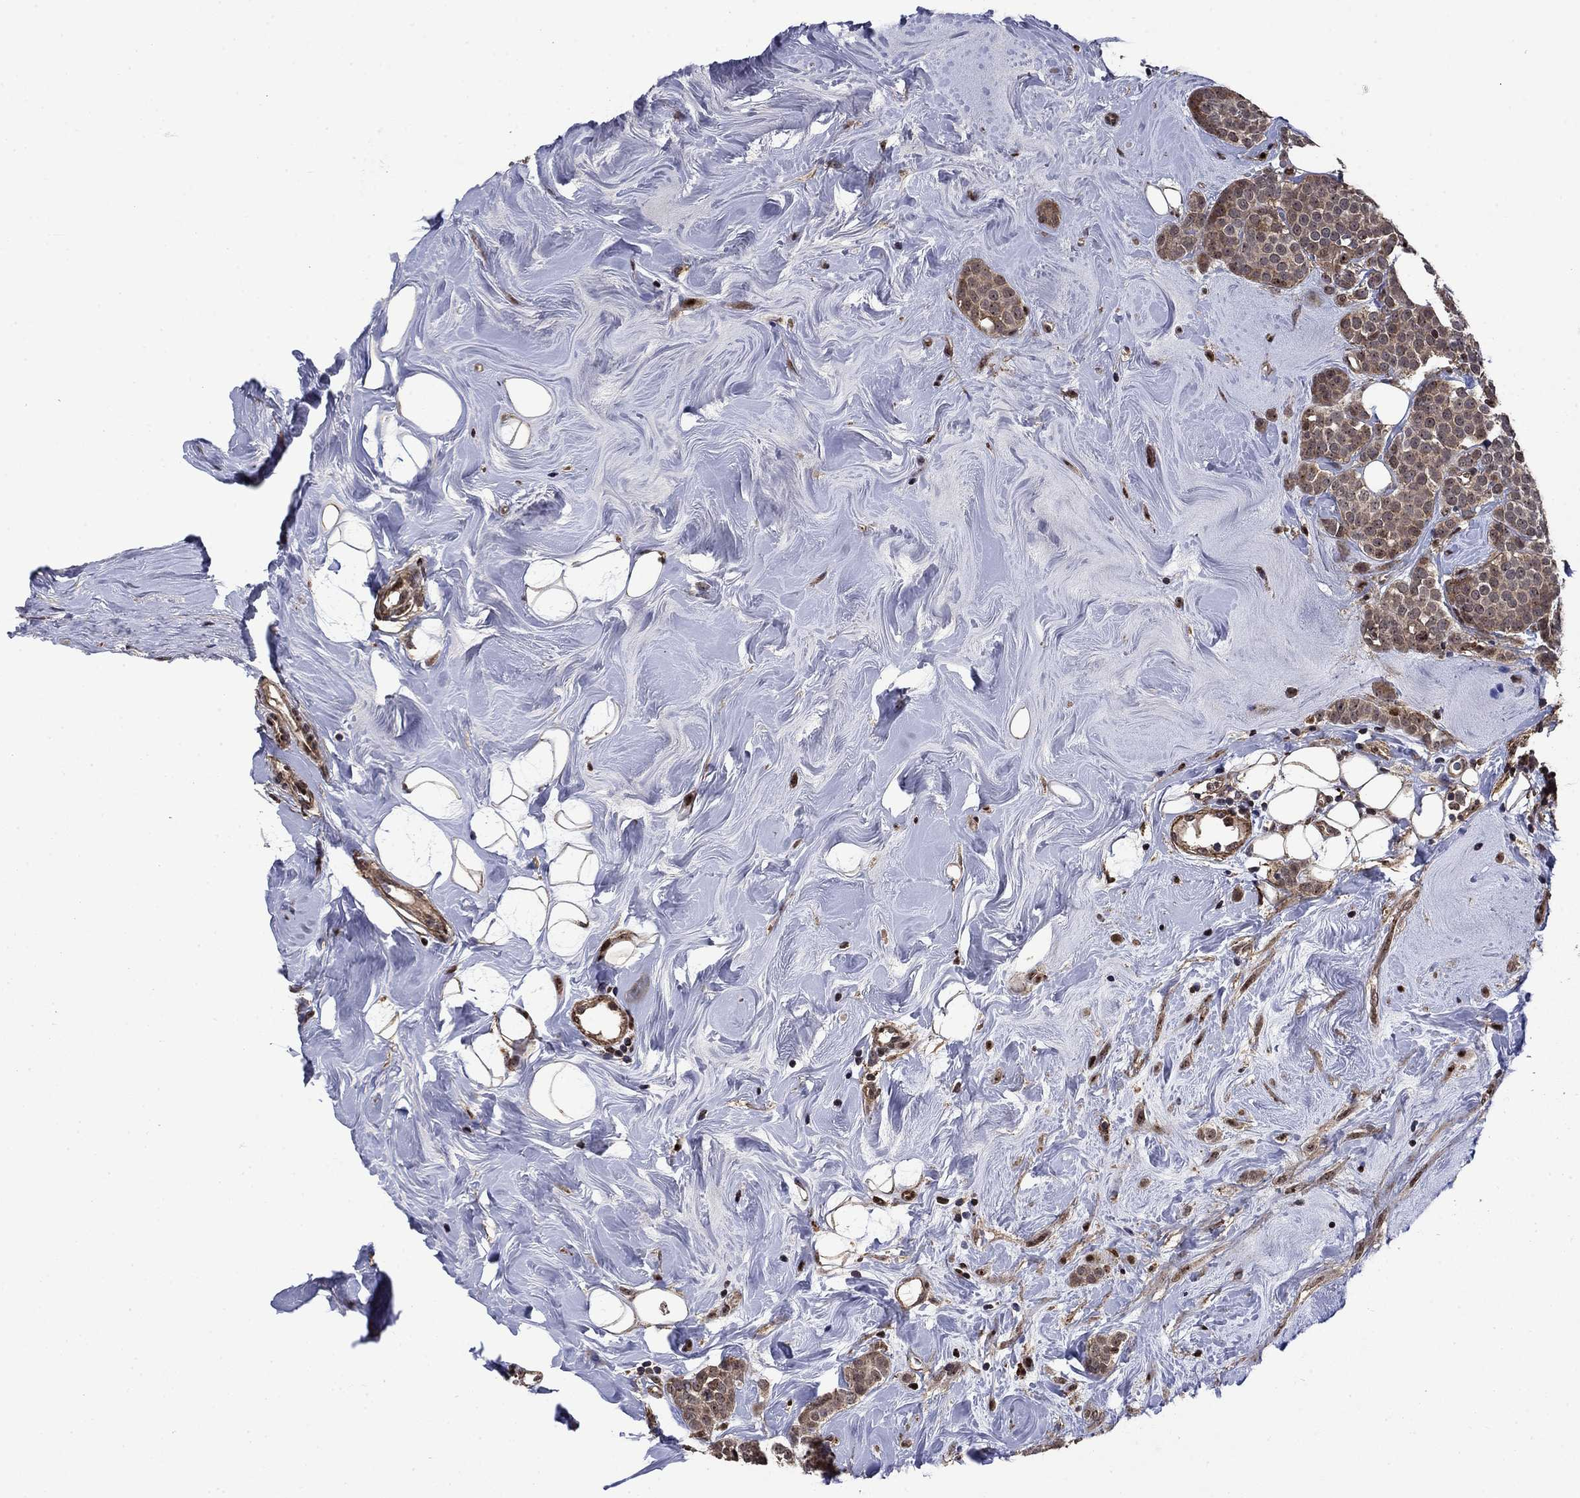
{"staining": {"intensity": "moderate", "quantity": "25%-75%", "location": "cytoplasmic/membranous,nuclear"}, "tissue": "breast cancer", "cell_type": "Tumor cells", "image_type": "cancer", "snomed": [{"axis": "morphology", "description": "Lobular carcinoma"}, {"axis": "topography", "description": "Breast"}], "caption": "A brown stain highlights moderate cytoplasmic/membranous and nuclear positivity of a protein in breast cancer (lobular carcinoma) tumor cells.", "gene": "AGTPBP1", "patient": {"sex": "female", "age": 49}}